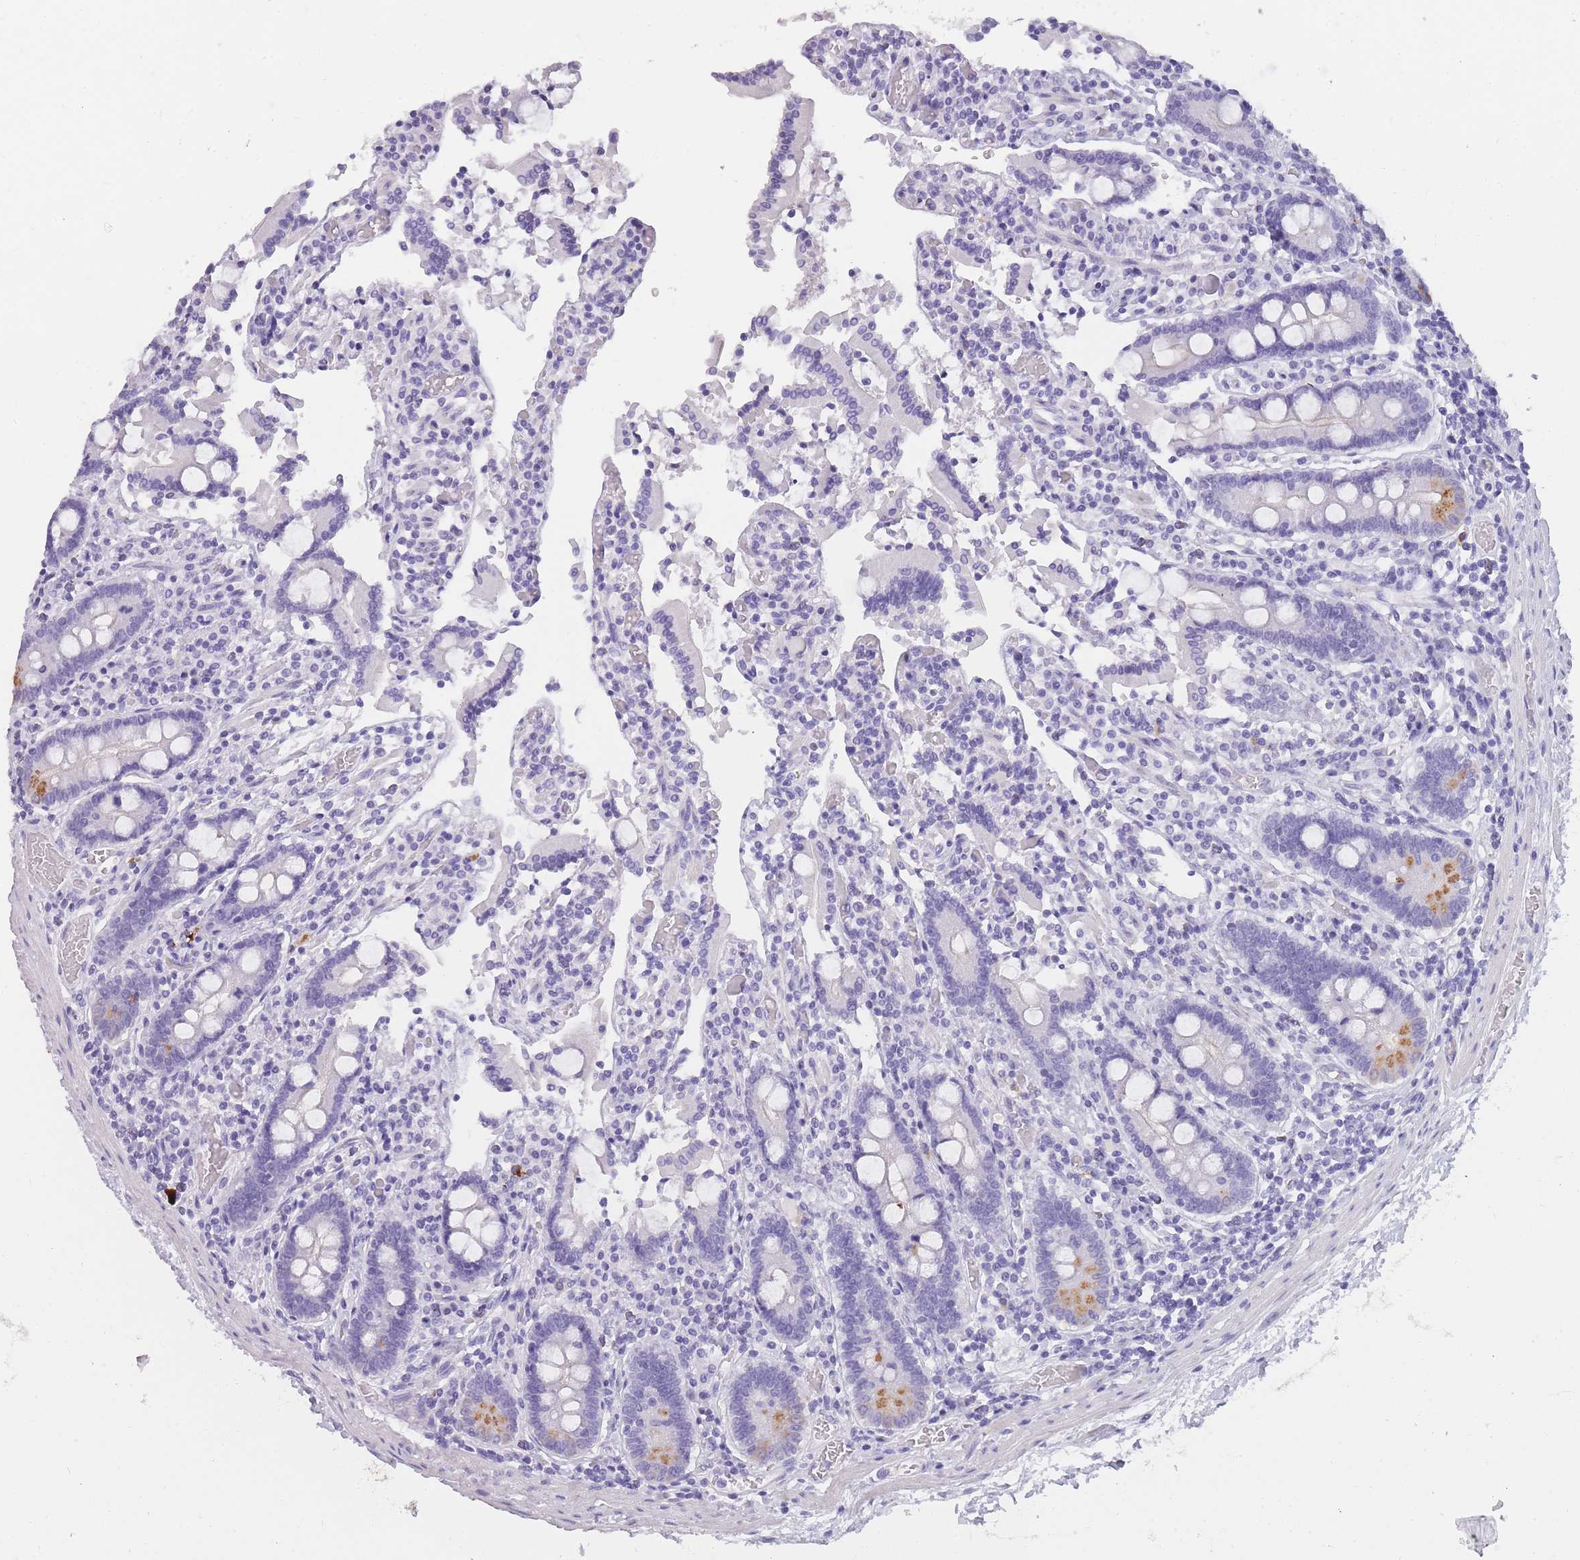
{"staining": {"intensity": "moderate", "quantity": "<25%", "location": "cytoplasmic/membranous"}, "tissue": "duodenum", "cell_type": "Glandular cells", "image_type": "normal", "snomed": [{"axis": "morphology", "description": "Normal tissue, NOS"}, {"axis": "topography", "description": "Duodenum"}], "caption": "Brown immunohistochemical staining in unremarkable human duodenum displays moderate cytoplasmic/membranous staining in approximately <25% of glandular cells.", "gene": "TCP11X1", "patient": {"sex": "male", "age": 55}}